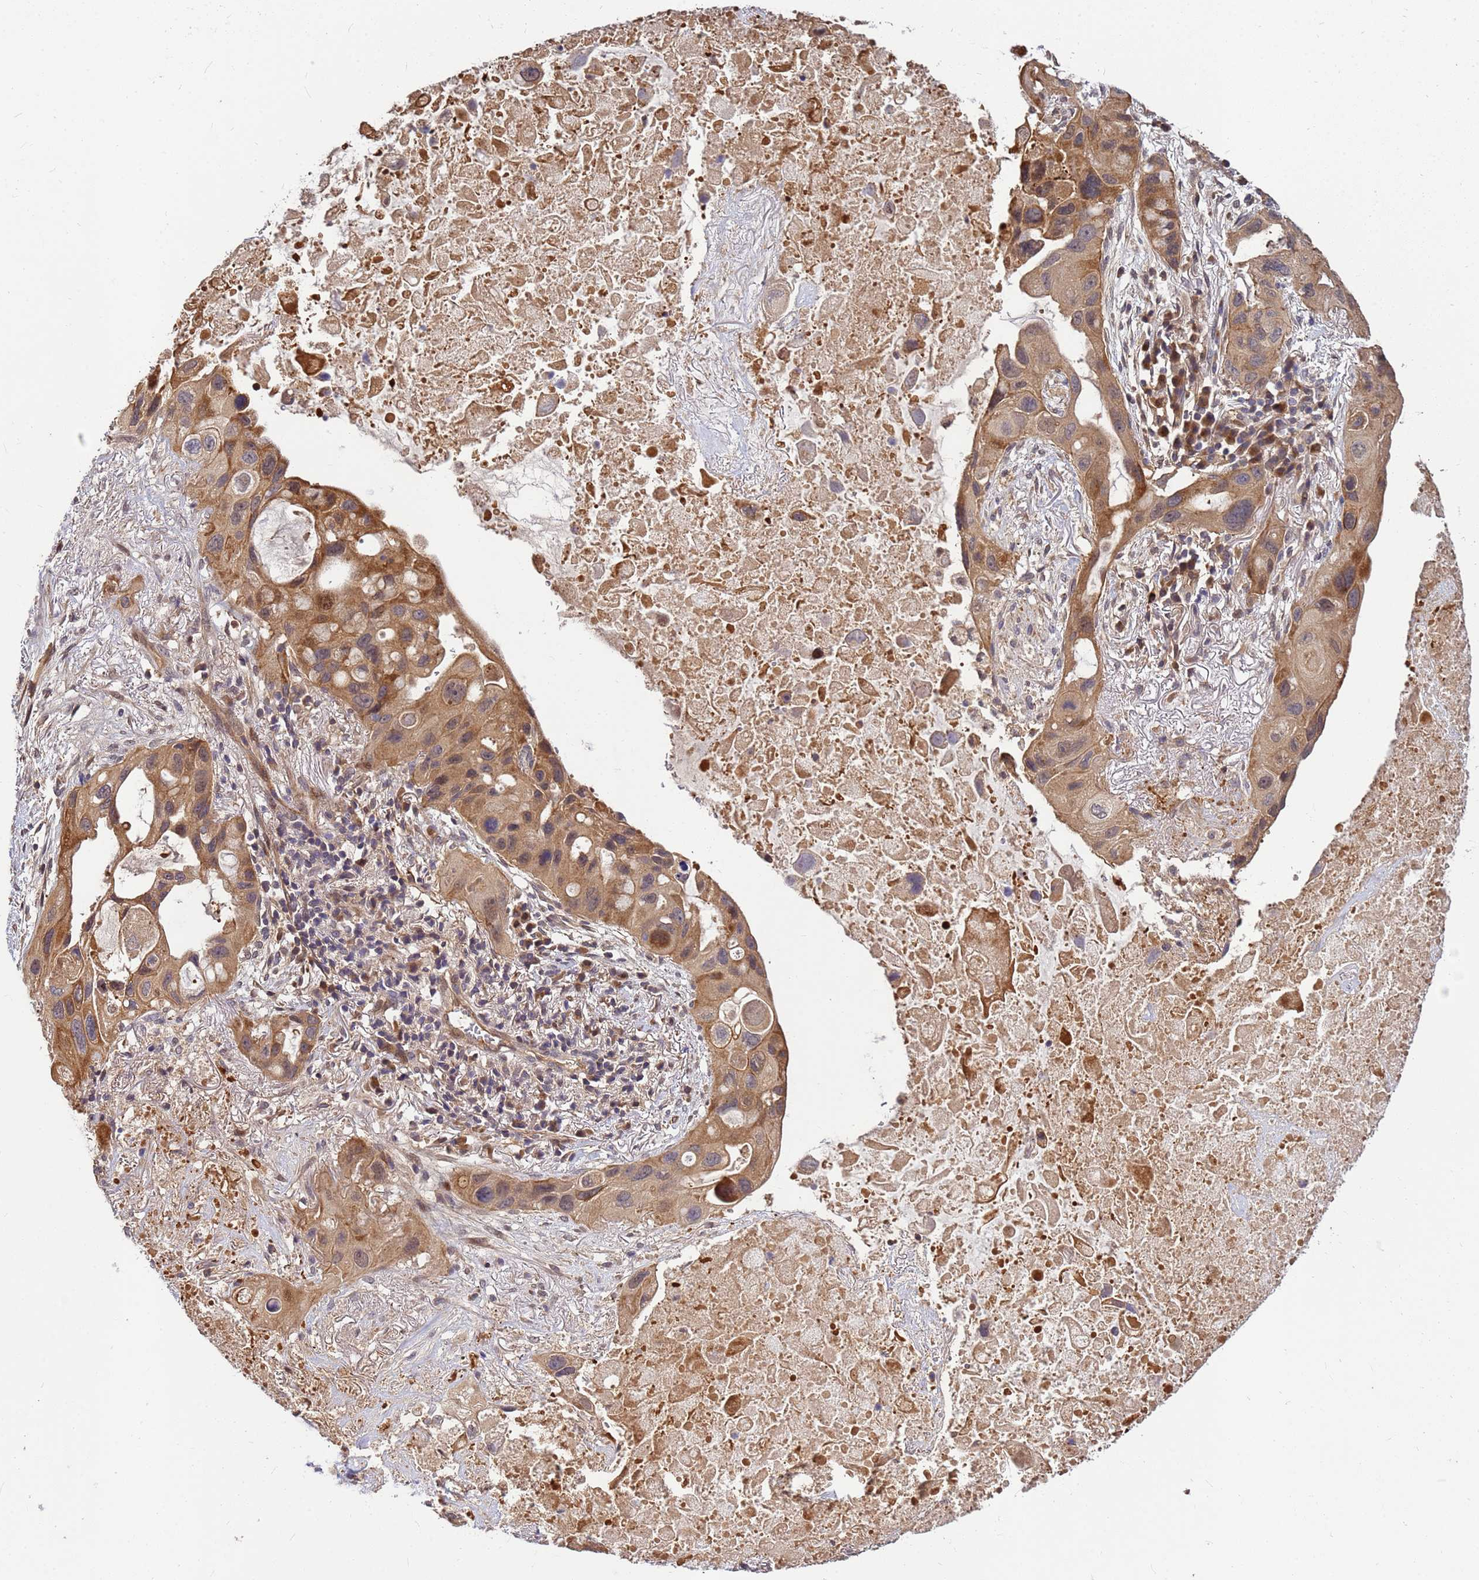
{"staining": {"intensity": "moderate", "quantity": ">75%", "location": "cytoplasmic/membranous"}, "tissue": "lung cancer", "cell_type": "Tumor cells", "image_type": "cancer", "snomed": [{"axis": "morphology", "description": "Squamous cell carcinoma, NOS"}, {"axis": "topography", "description": "Lung"}], "caption": "Moderate cytoplasmic/membranous protein positivity is seen in about >75% of tumor cells in lung squamous cell carcinoma.", "gene": "DUS4L", "patient": {"sex": "female", "age": 73}}